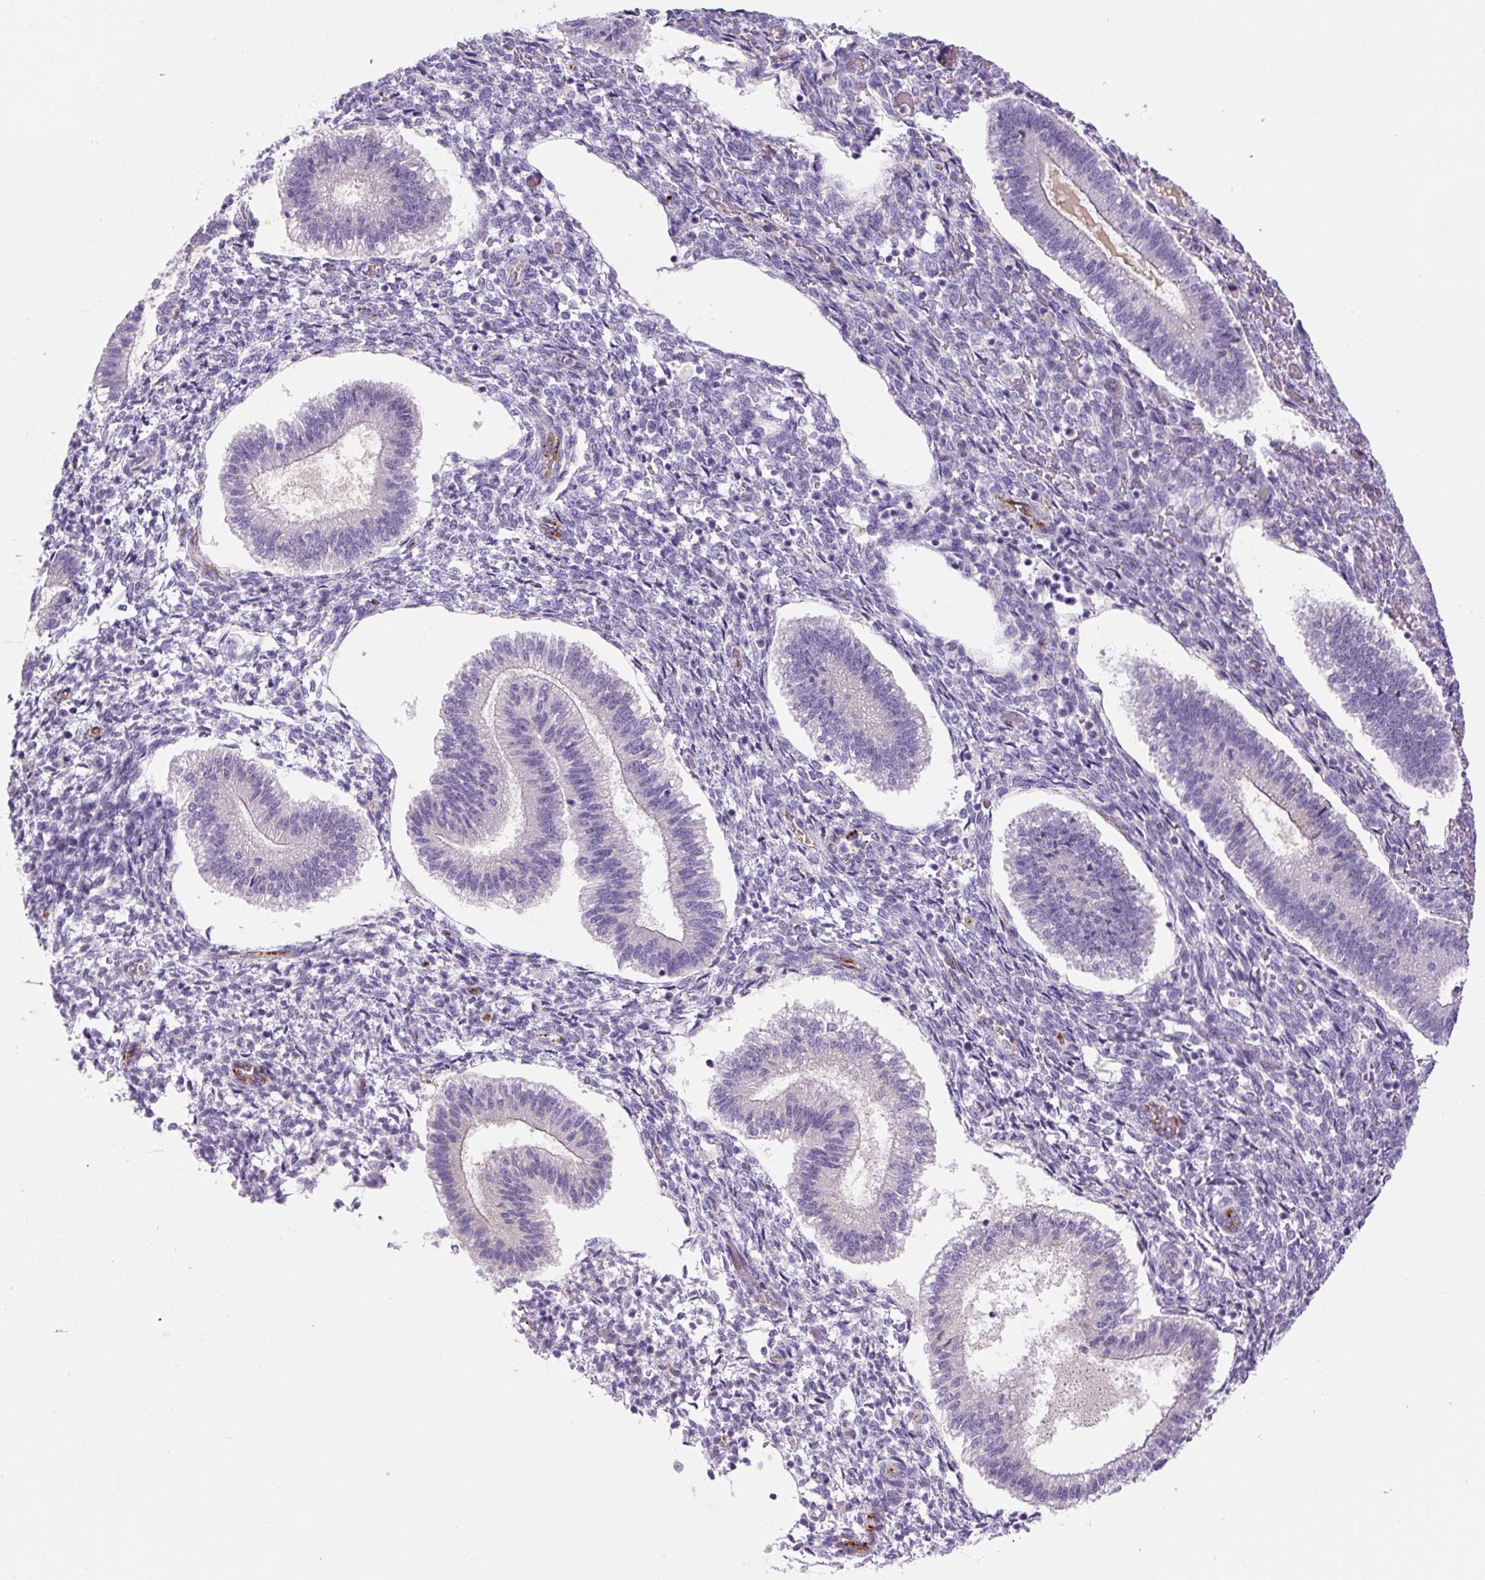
{"staining": {"intensity": "negative", "quantity": "none", "location": "none"}, "tissue": "endometrium", "cell_type": "Cells in endometrial stroma", "image_type": "normal", "snomed": [{"axis": "morphology", "description": "Normal tissue, NOS"}, {"axis": "topography", "description": "Endometrium"}], "caption": "Immunohistochemistry histopathology image of benign human endometrium stained for a protein (brown), which shows no positivity in cells in endometrial stroma. (Brightfield microscopy of DAB (3,3'-diaminobenzidine) immunohistochemistry (IHC) at high magnification).", "gene": "RSPO4", "patient": {"sex": "female", "age": 25}}